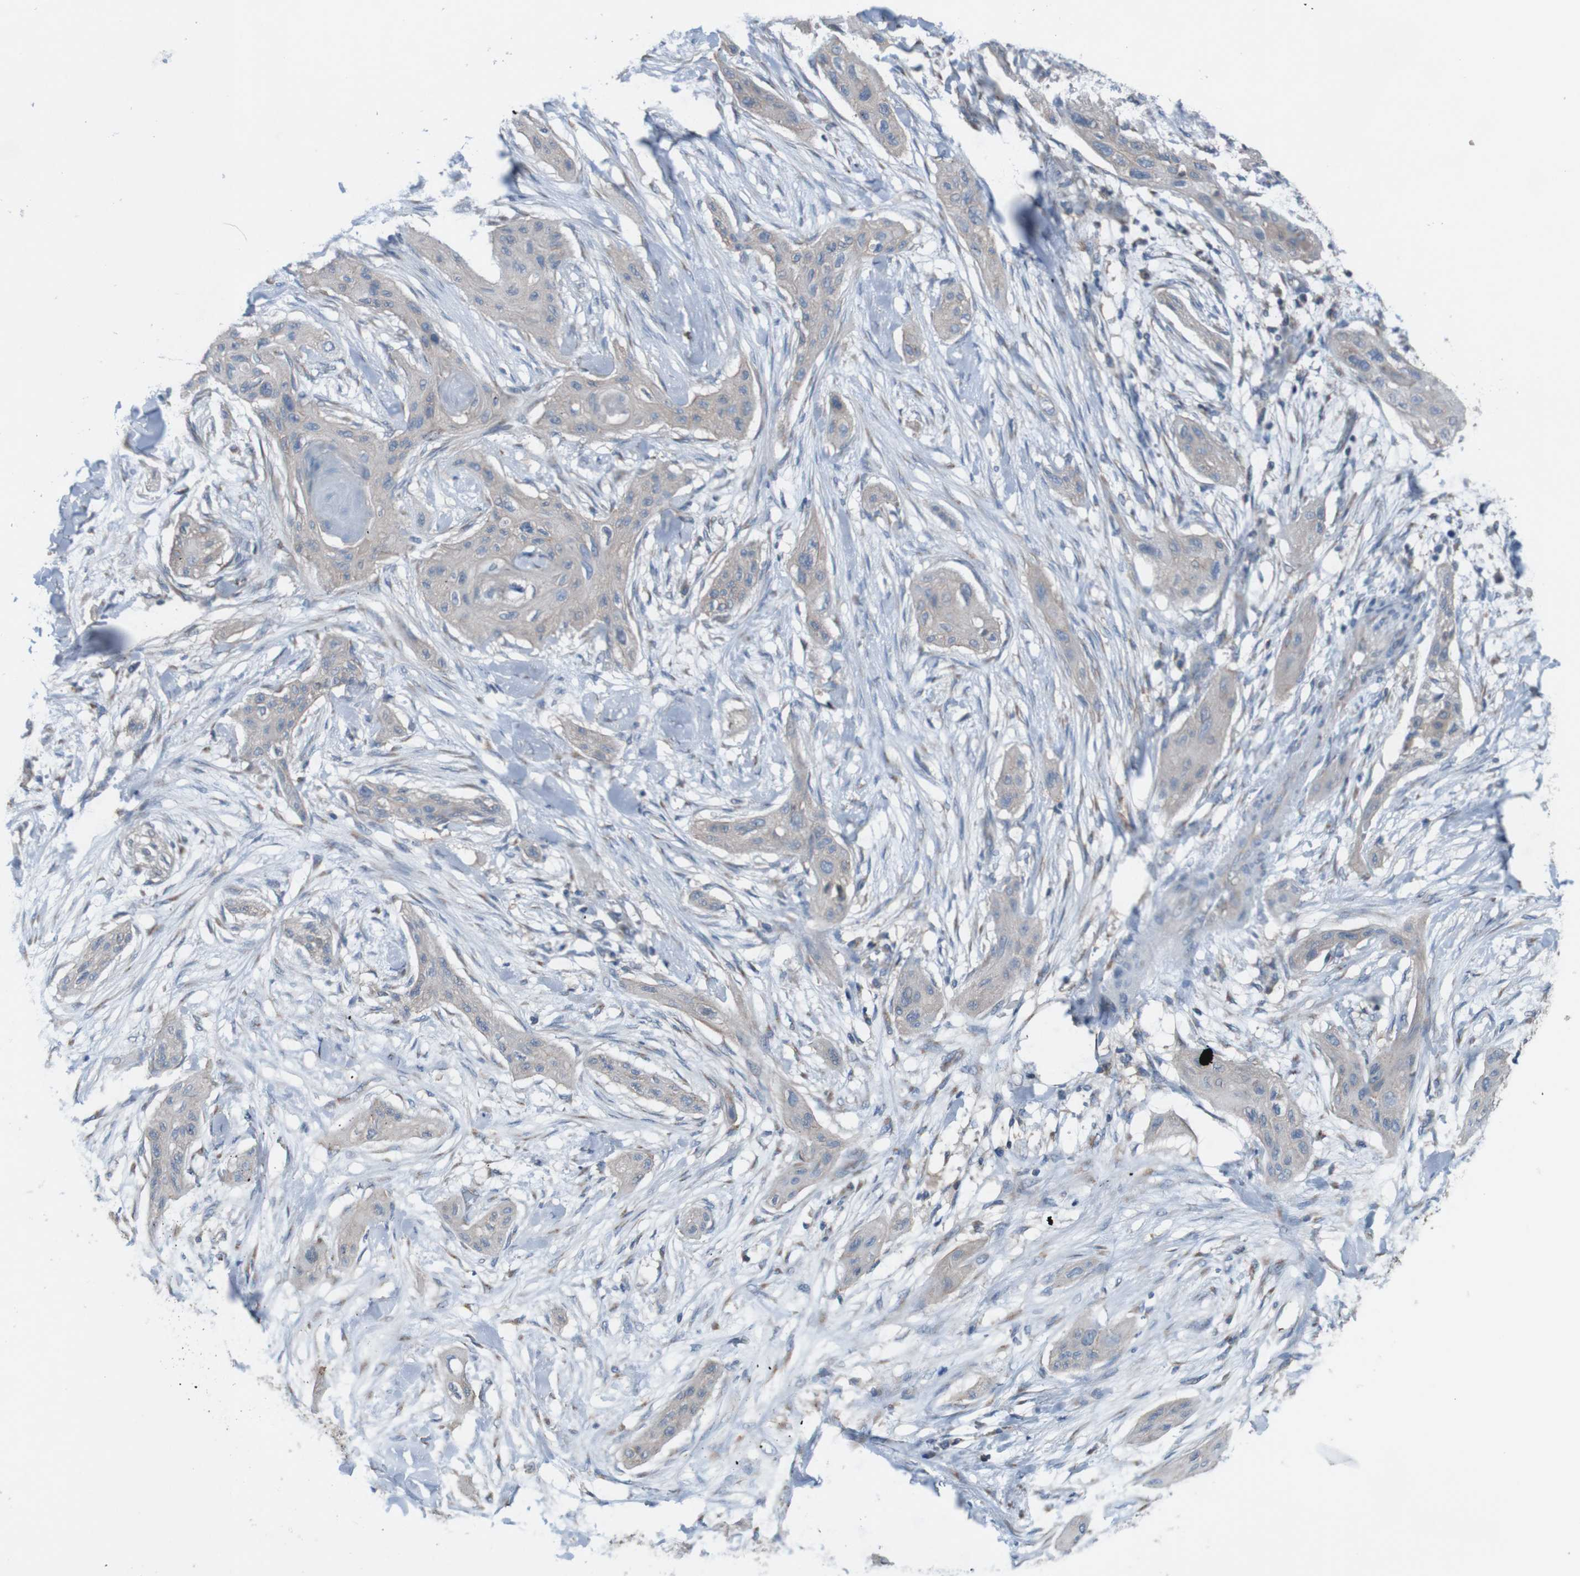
{"staining": {"intensity": "weak", "quantity": ">75%", "location": "cytoplasmic/membranous"}, "tissue": "lung cancer", "cell_type": "Tumor cells", "image_type": "cancer", "snomed": [{"axis": "morphology", "description": "Squamous cell carcinoma, NOS"}, {"axis": "topography", "description": "Lung"}], "caption": "This histopathology image exhibits immunohistochemistry (IHC) staining of lung squamous cell carcinoma, with low weak cytoplasmic/membranous positivity in approximately >75% of tumor cells.", "gene": "MINAR1", "patient": {"sex": "female", "age": 47}}